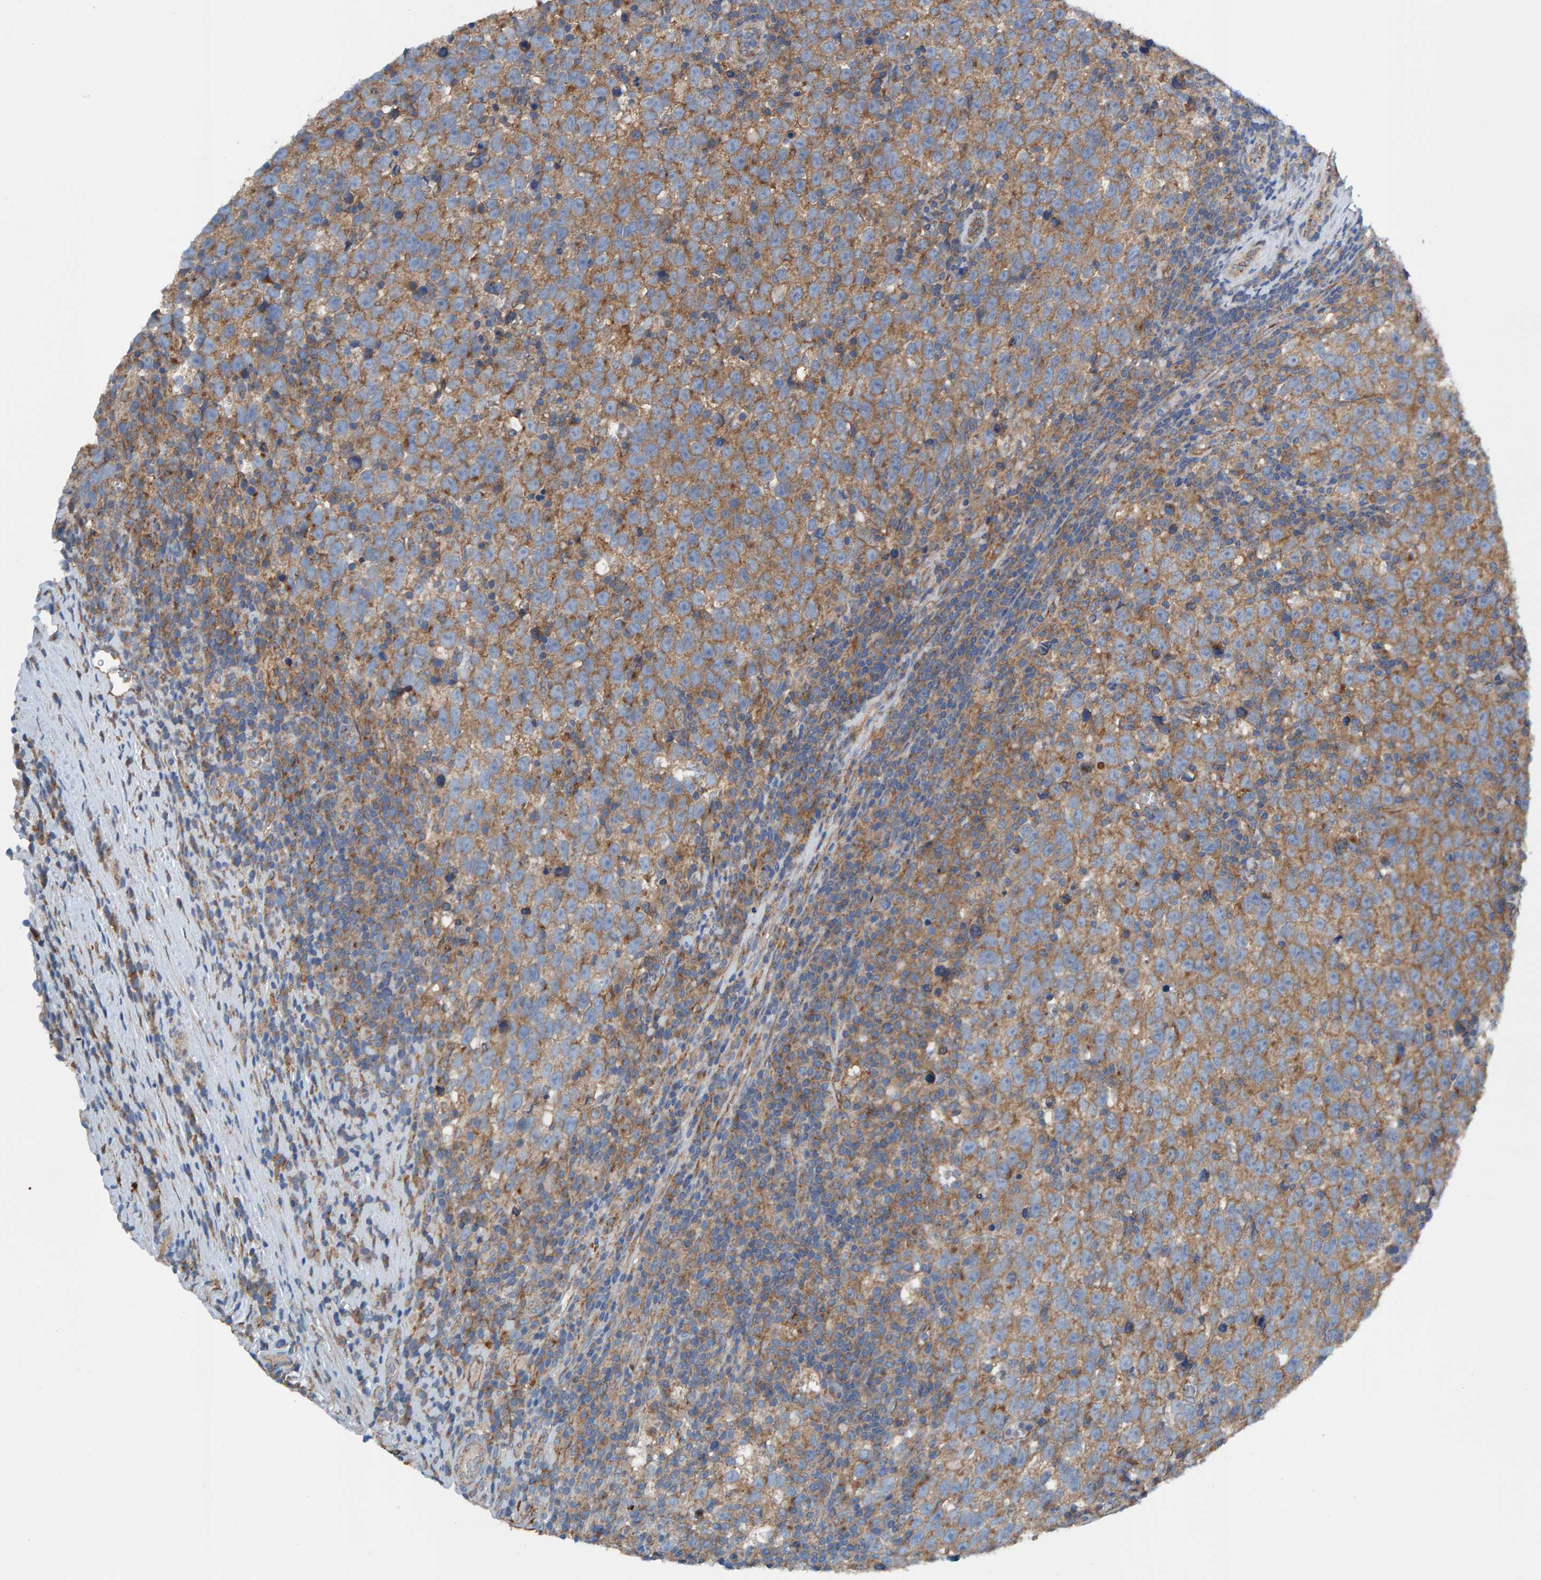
{"staining": {"intensity": "moderate", "quantity": ">75%", "location": "cytoplasmic/membranous"}, "tissue": "testis cancer", "cell_type": "Tumor cells", "image_type": "cancer", "snomed": [{"axis": "morphology", "description": "Normal tissue, NOS"}, {"axis": "morphology", "description": "Seminoma, NOS"}, {"axis": "topography", "description": "Testis"}], "caption": "Protein staining shows moderate cytoplasmic/membranous expression in about >75% of tumor cells in seminoma (testis).", "gene": "MKLN1", "patient": {"sex": "male", "age": 43}}